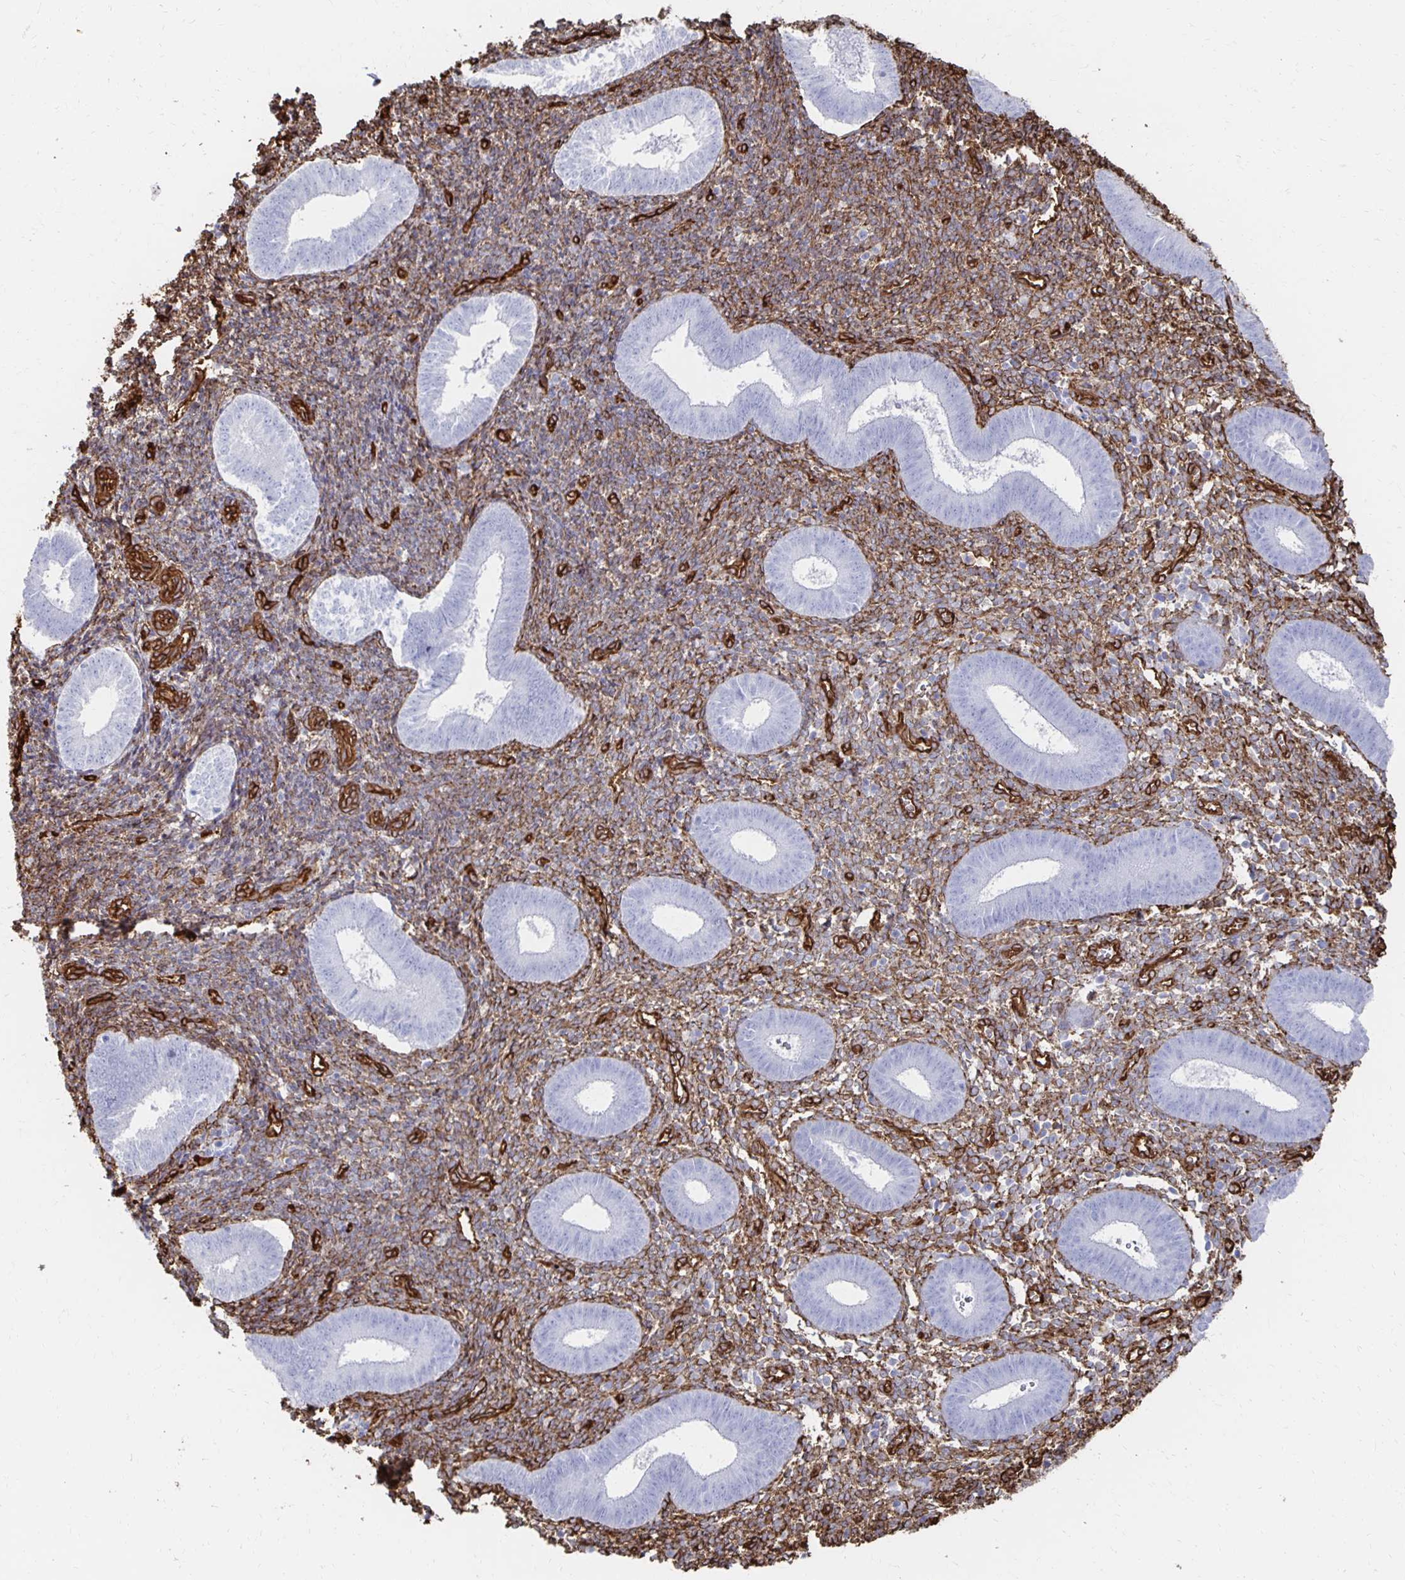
{"staining": {"intensity": "moderate", "quantity": "25%-75%", "location": "cytoplasmic/membranous"}, "tissue": "endometrium", "cell_type": "Cells in endometrial stroma", "image_type": "normal", "snomed": [{"axis": "morphology", "description": "Normal tissue, NOS"}, {"axis": "topography", "description": "Endometrium"}], "caption": "High-power microscopy captured an immunohistochemistry image of normal endometrium, revealing moderate cytoplasmic/membranous expression in approximately 25%-75% of cells in endometrial stroma.", "gene": "VIPR2", "patient": {"sex": "female", "age": 25}}